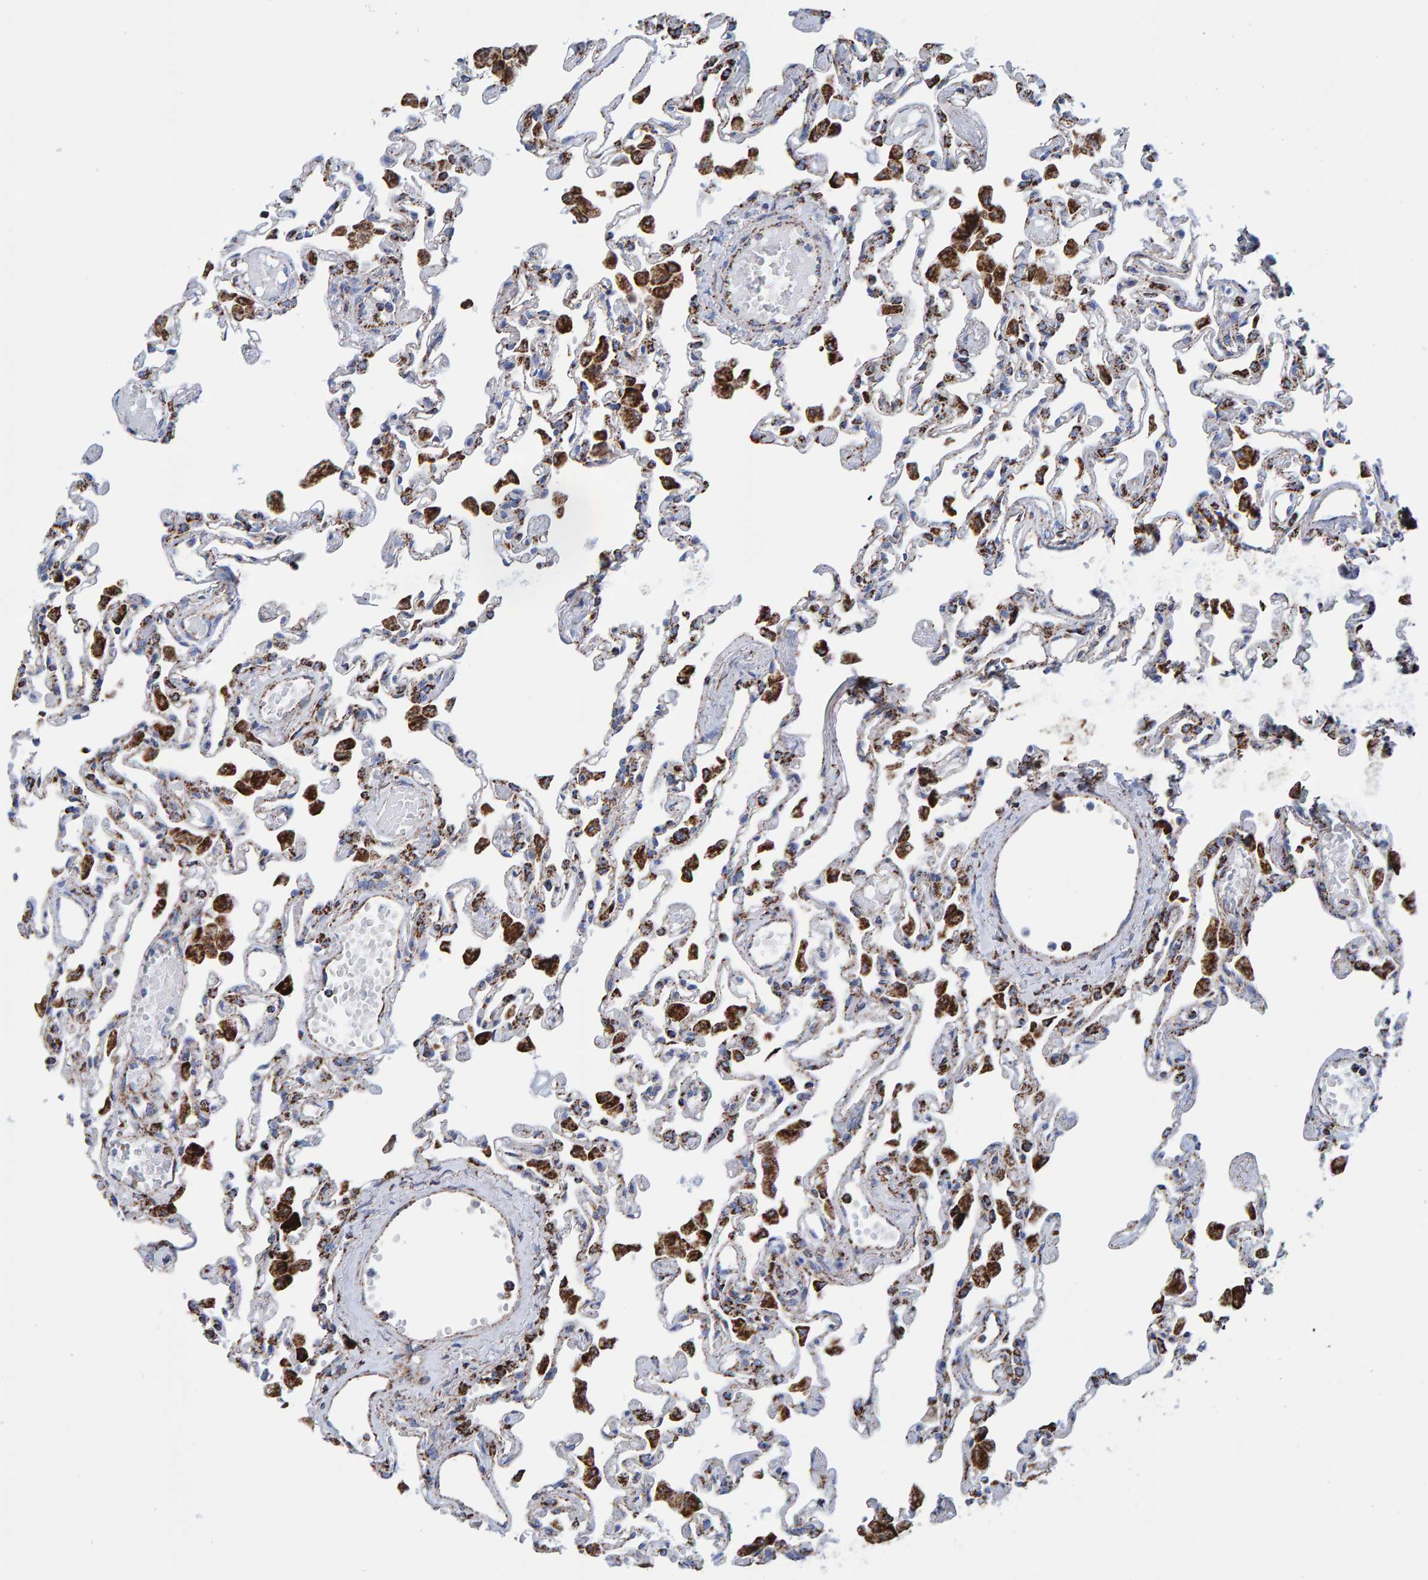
{"staining": {"intensity": "moderate", "quantity": ">75%", "location": "cytoplasmic/membranous"}, "tissue": "lung", "cell_type": "Alveolar cells", "image_type": "normal", "snomed": [{"axis": "morphology", "description": "Normal tissue, NOS"}, {"axis": "topography", "description": "Bronchus"}, {"axis": "topography", "description": "Lung"}], "caption": "Immunohistochemical staining of normal human lung reveals medium levels of moderate cytoplasmic/membranous expression in about >75% of alveolar cells.", "gene": "ENSG00000262660", "patient": {"sex": "female", "age": 49}}